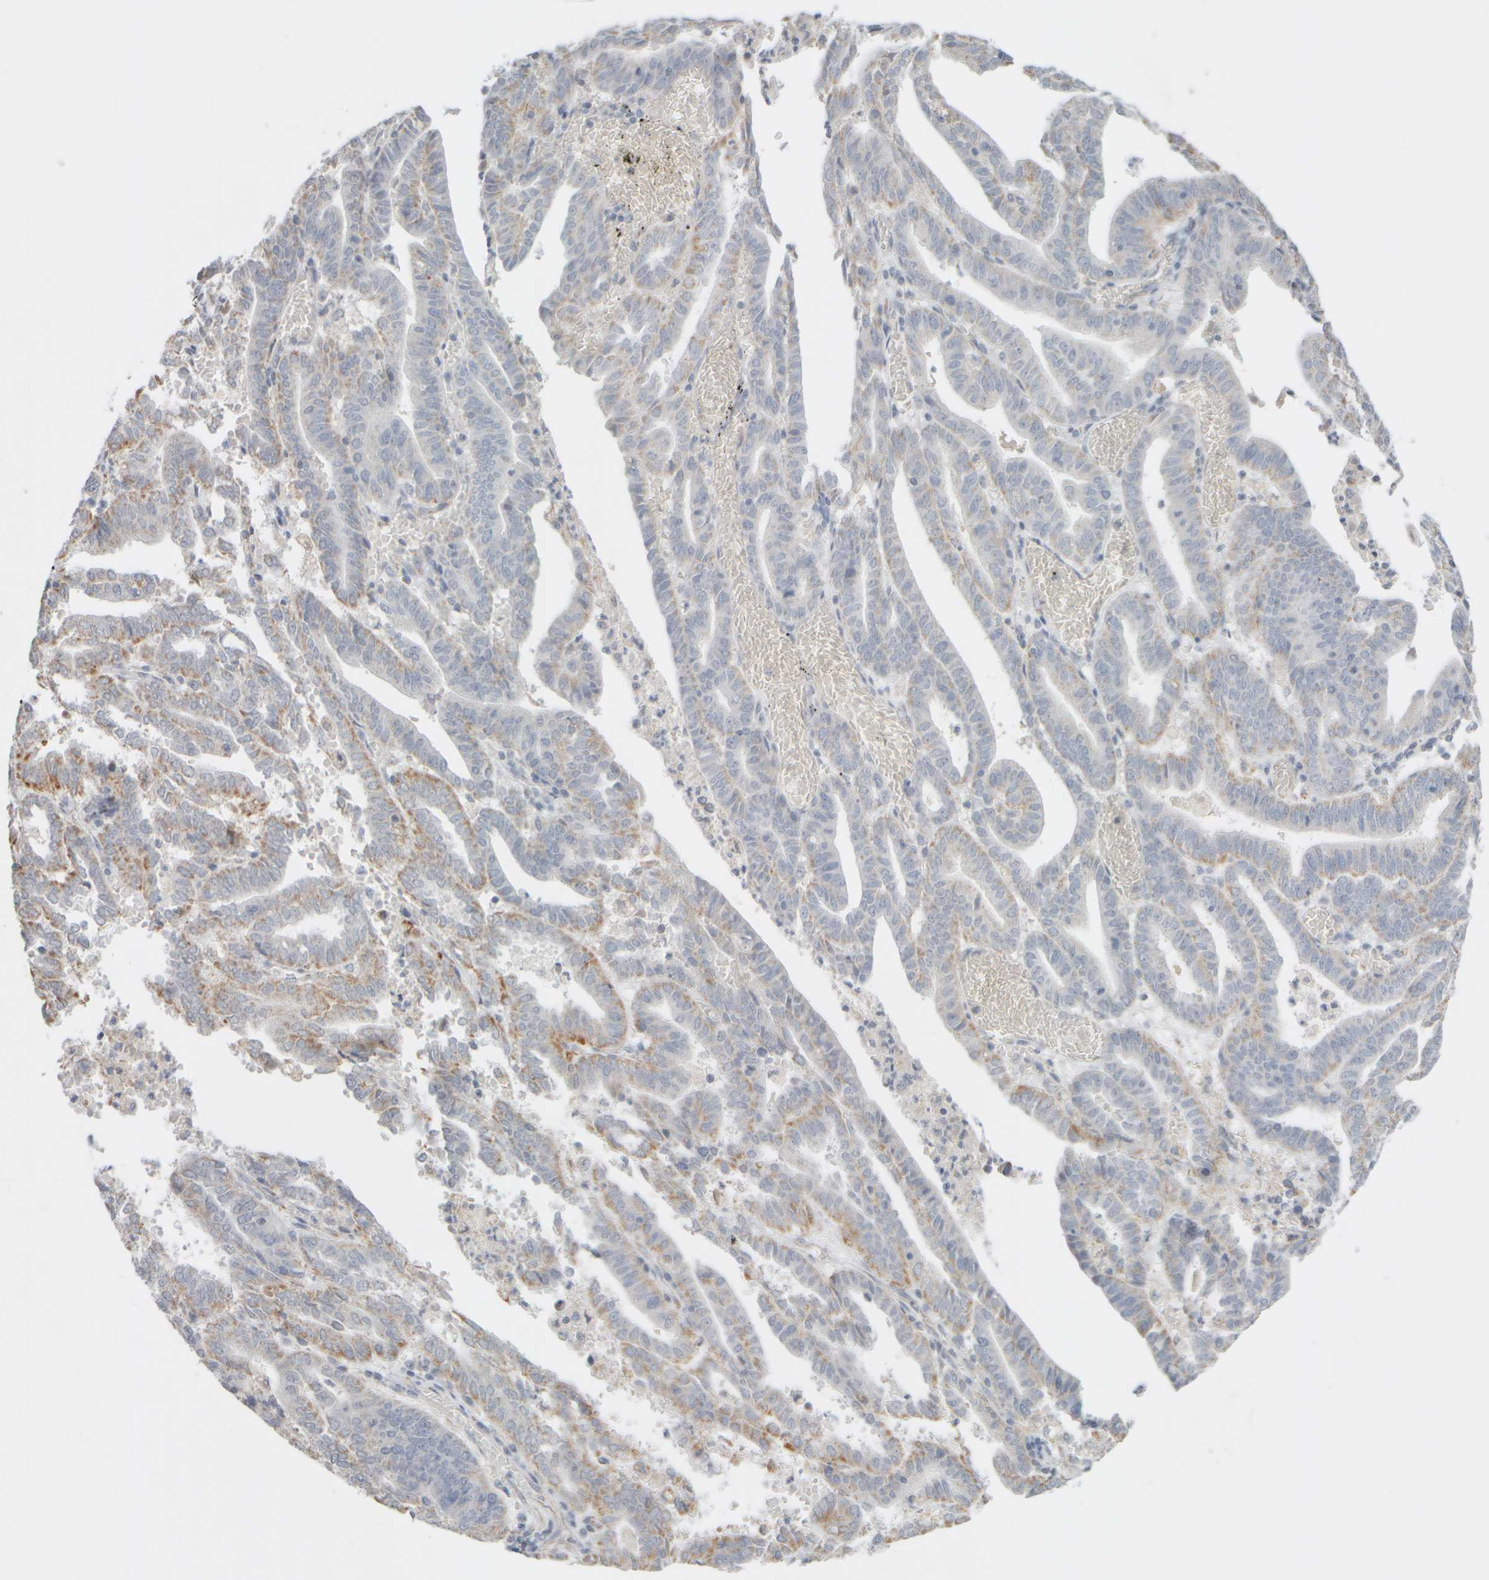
{"staining": {"intensity": "weak", "quantity": "<25%", "location": "cytoplasmic/membranous"}, "tissue": "endometrial cancer", "cell_type": "Tumor cells", "image_type": "cancer", "snomed": [{"axis": "morphology", "description": "Adenocarcinoma, NOS"}, {"axis": "topography", "description": "Uterus"}], "caption": "IHC micrograph of neoplastic tissue: endometrial cancer stained with DAB exhibits no significant protein staining in tumor cells. (IHC, brightfield microscopy, high magnification).", "gene": "ZNF112", "patient": {"sex": "female", "age": 83}}